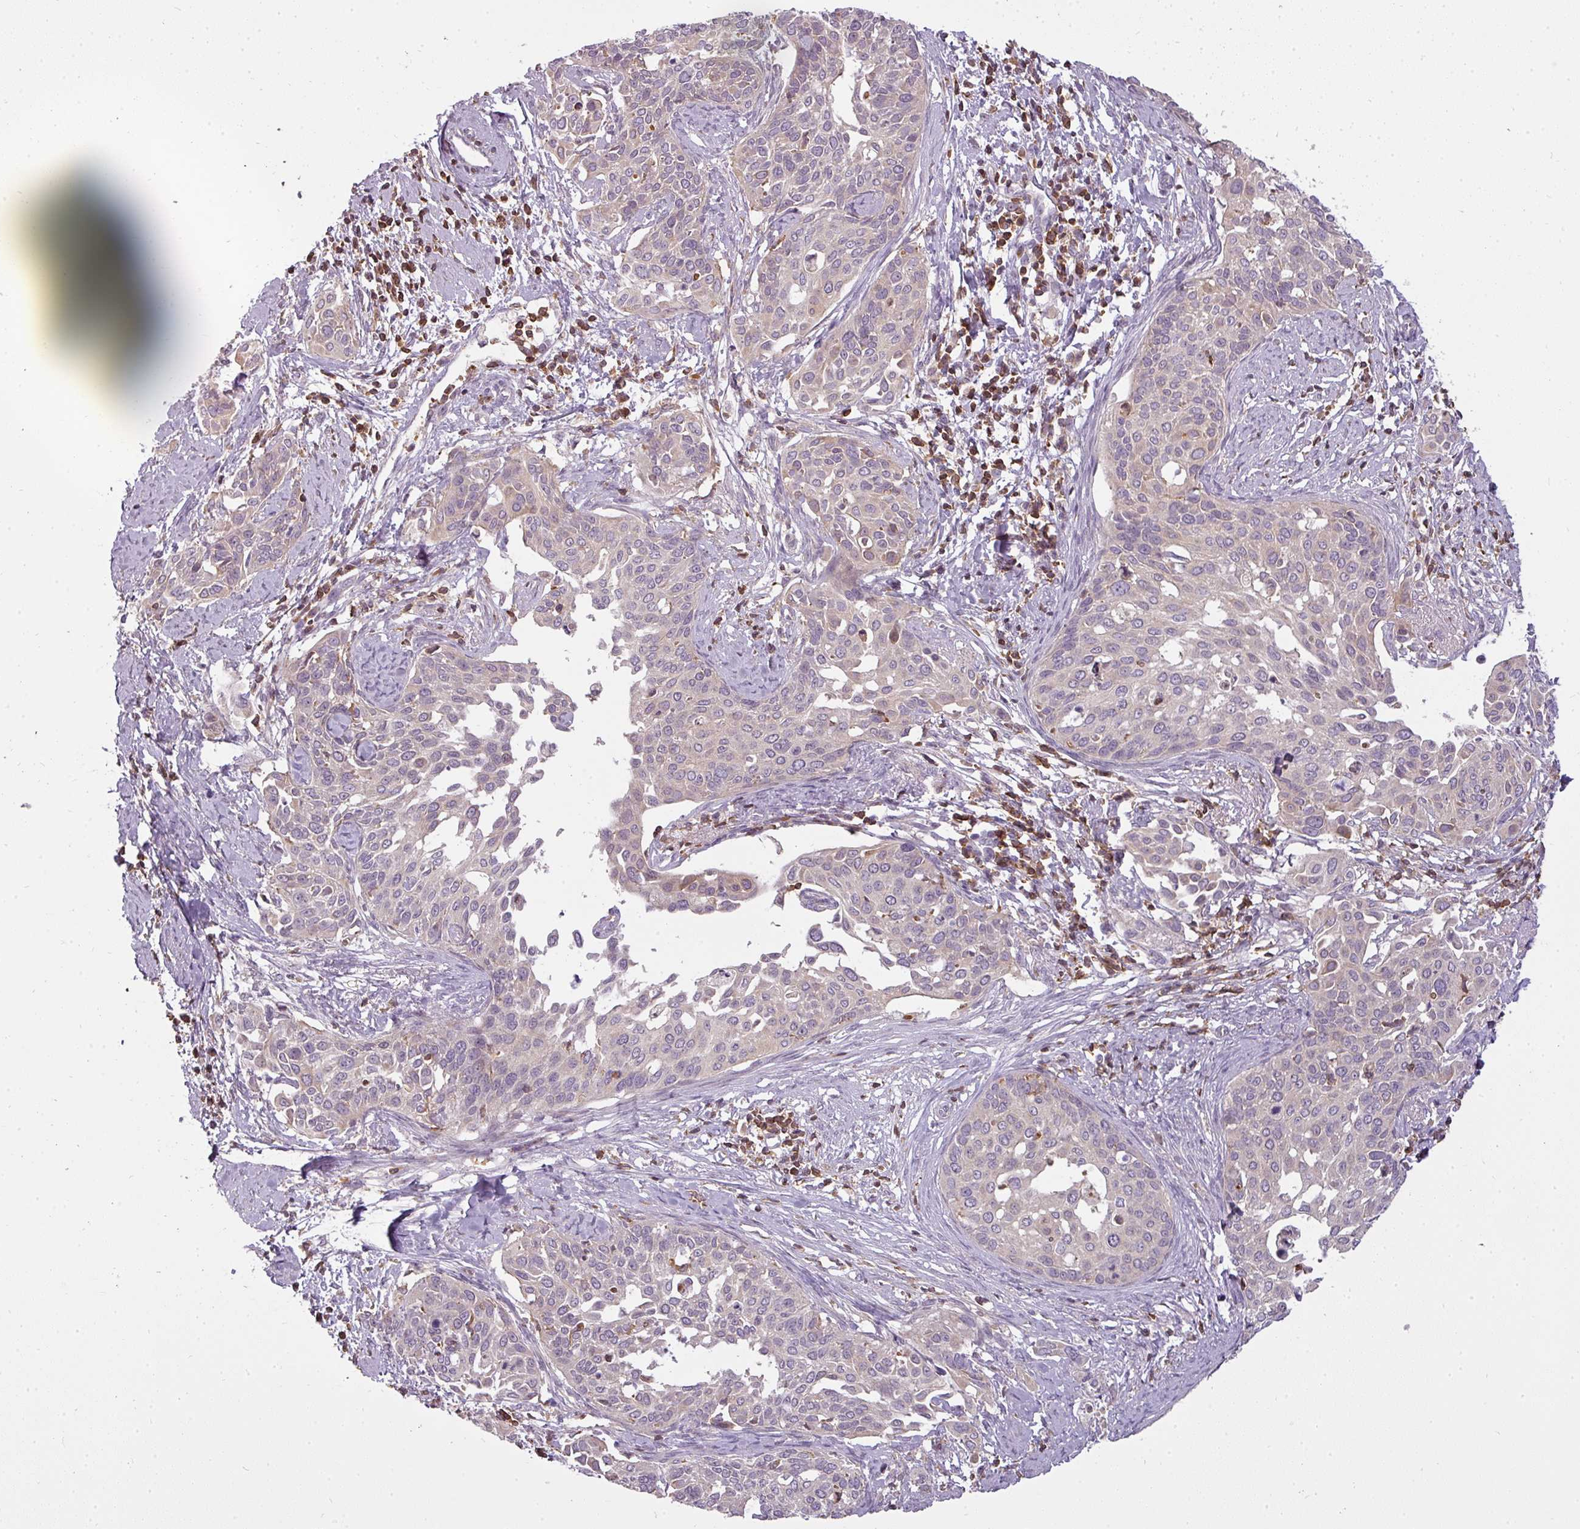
{"staining": {"intensity": "negative", "quantity": "none", "location": "none"}, "tissue": "cervical cancer", "cell_type": "Tumor cells", "image_type": "cancer", "snomed": [{"axis": "morphology", "description": "Squamous cell carcinoma, NOS"}, {"axis": "topography", "description": "Cervix"}], "caption": "This micrograph is of cervical squamous cell carcinoma stained with immunohistochemistry to label a protein in brown with the nuclei are counter-stained blue. There is no positivity in tumor cells. (DAB (3,3'-diaminobenzidine) IHC with hematoxylin counter stain).", "gene": "STK4", "patient": {"sex": "female", "age": 44}}